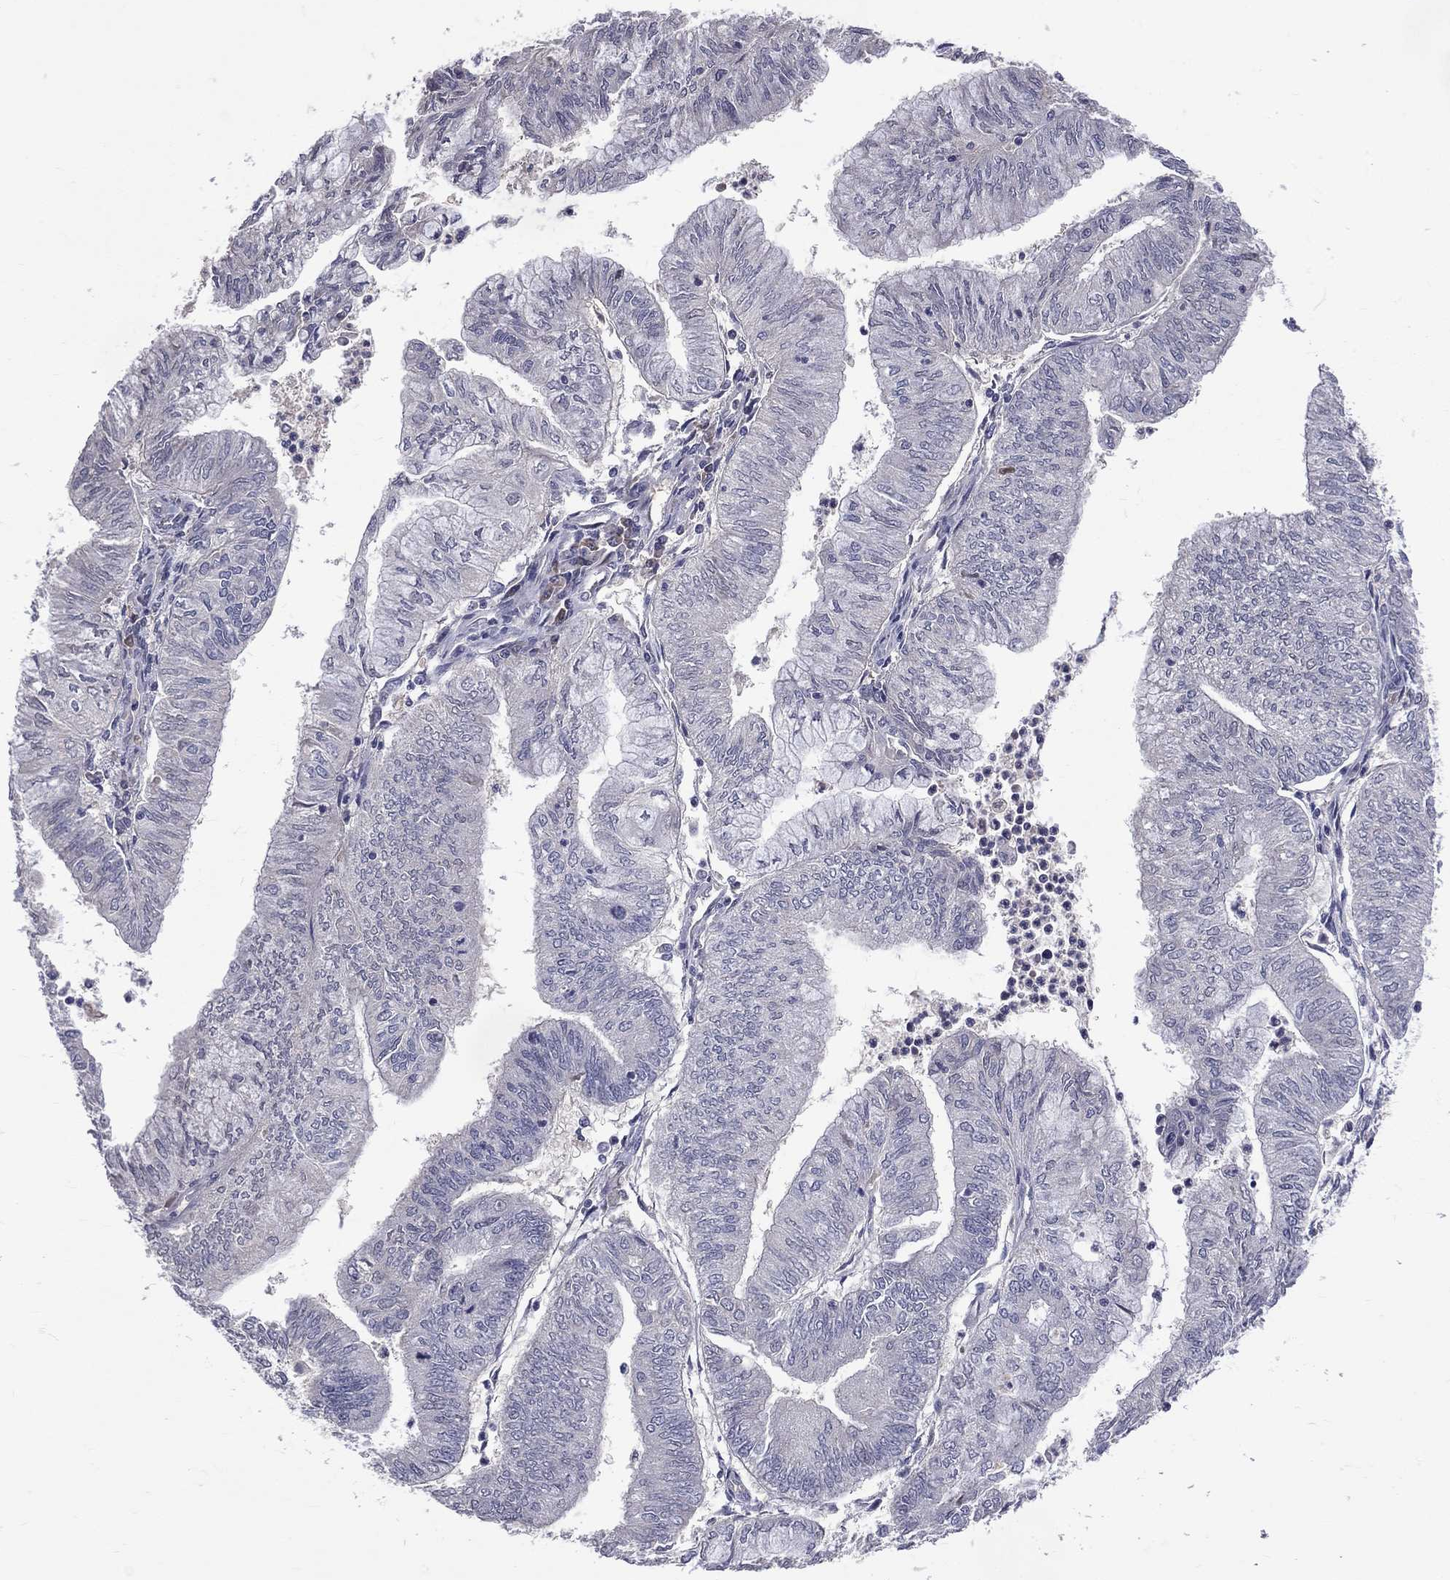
{"staining": {"intensity": "negative", "quantity": "none", "location": "none"}, "tissue": "endometrial cancer", "cell_type": "Tumor cells", "image_type": "cancer", "snomed": [{"axis": "morphology", "description": "Adenocarcinoma, NOS"}, {"axis": "topography", "description": "Endometrium"}], "caption": "Tumor cells show no significant protein expression in endometrial adenocarcinoma.", "gene": "DSG4", "patient": {"sex": "female", "age": 59}}